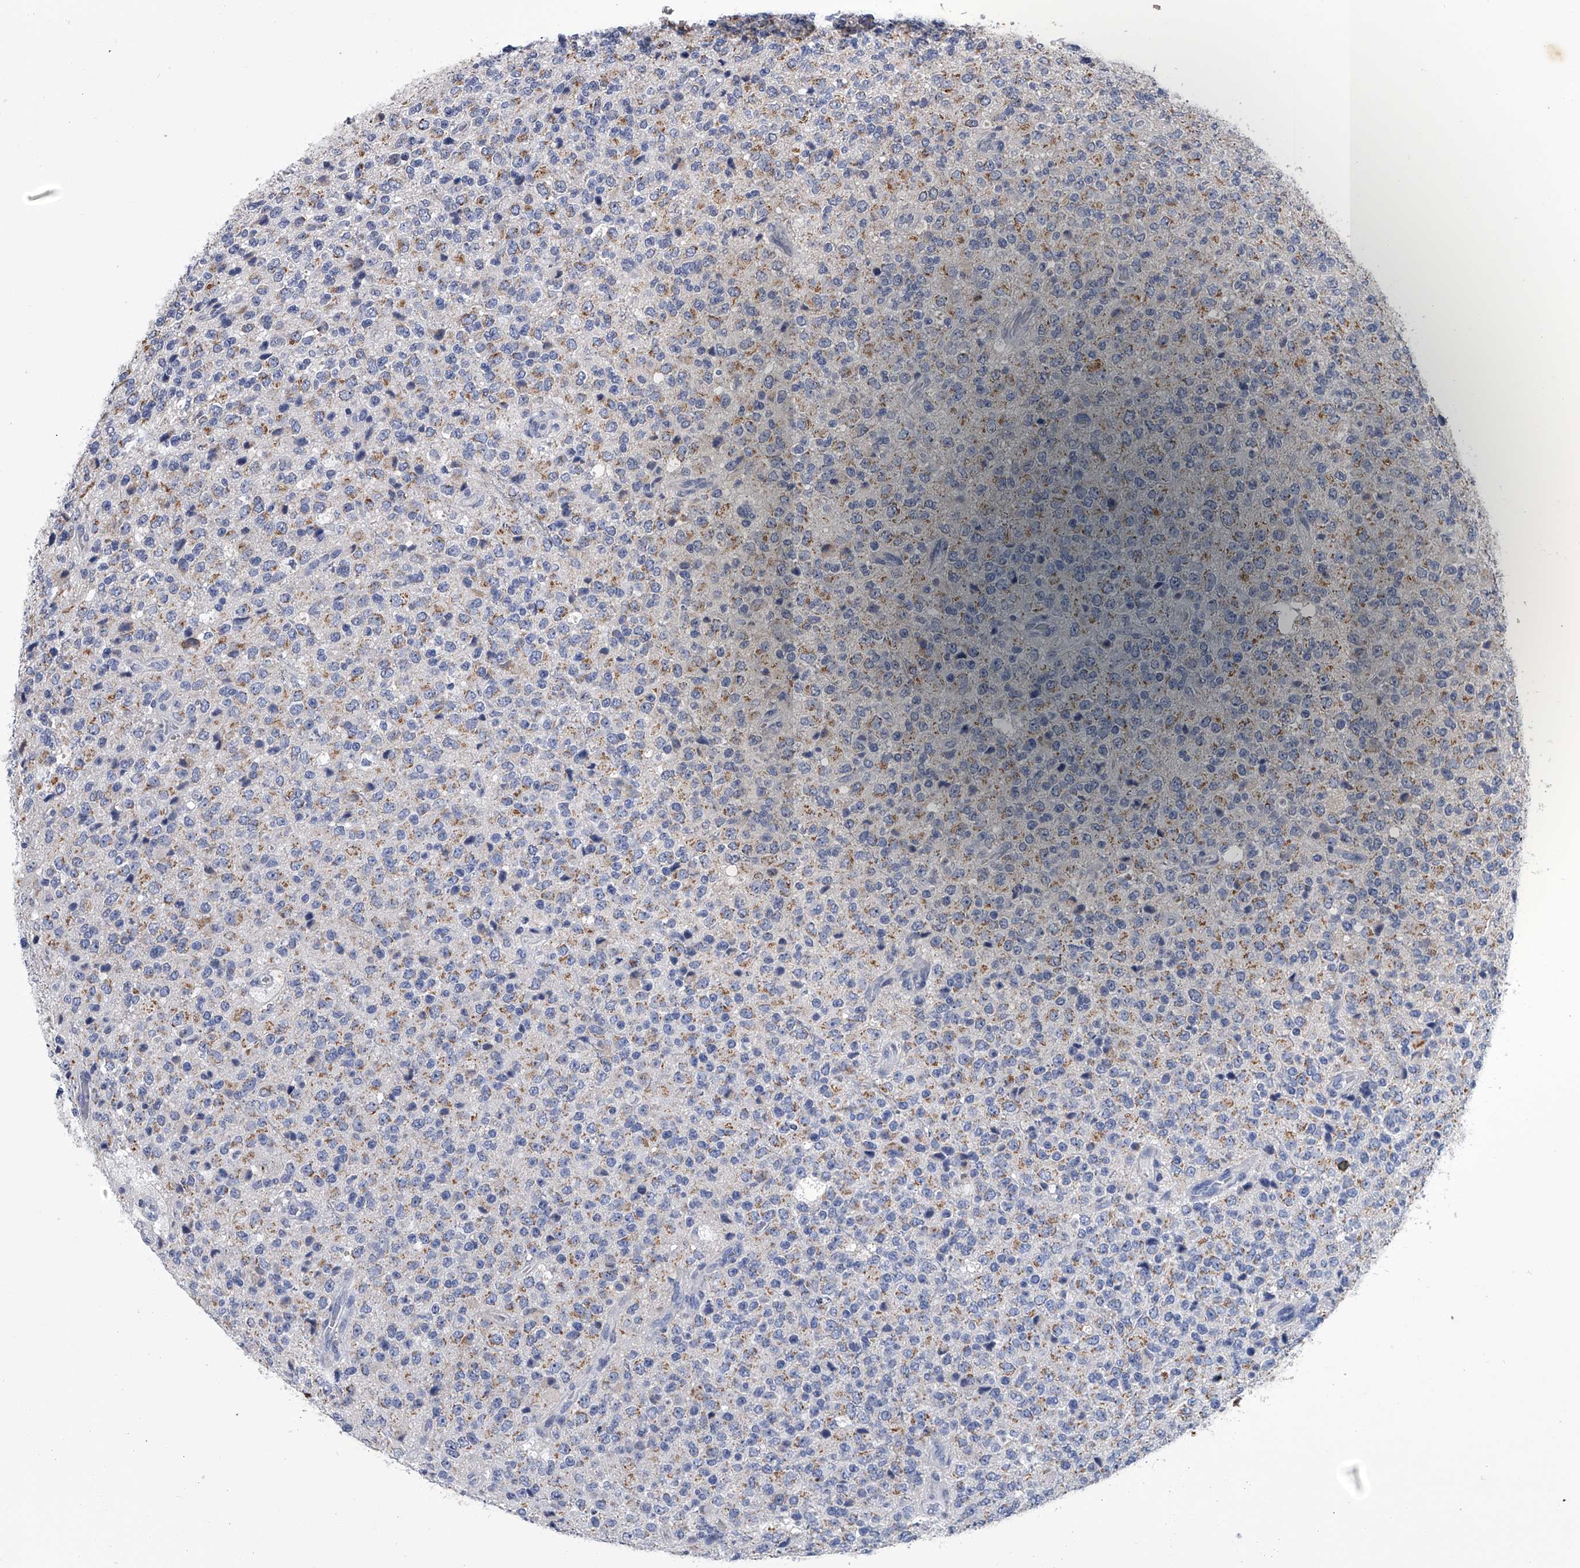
{"staining": {"intensity": "moderate", "quantity": "25%-75%", "location": "cytoplasmic/membranous"}, "tissue": "glioma", "cell_type": "Tumor cells", "image_type": "cancer", "snomed": [{"axis": "morphology", "description": "Glioma, malignant, High grade"}, {"axis": "topography", "description": "pancreas cauda"}], "caption": "An image of human malignant high-grade glioma stained for a protein displays moderate cytoplasmic/membranous brown staining in tumor cells.", "gene": "OAT", "patient": {"sex": "male", "age": 60}}